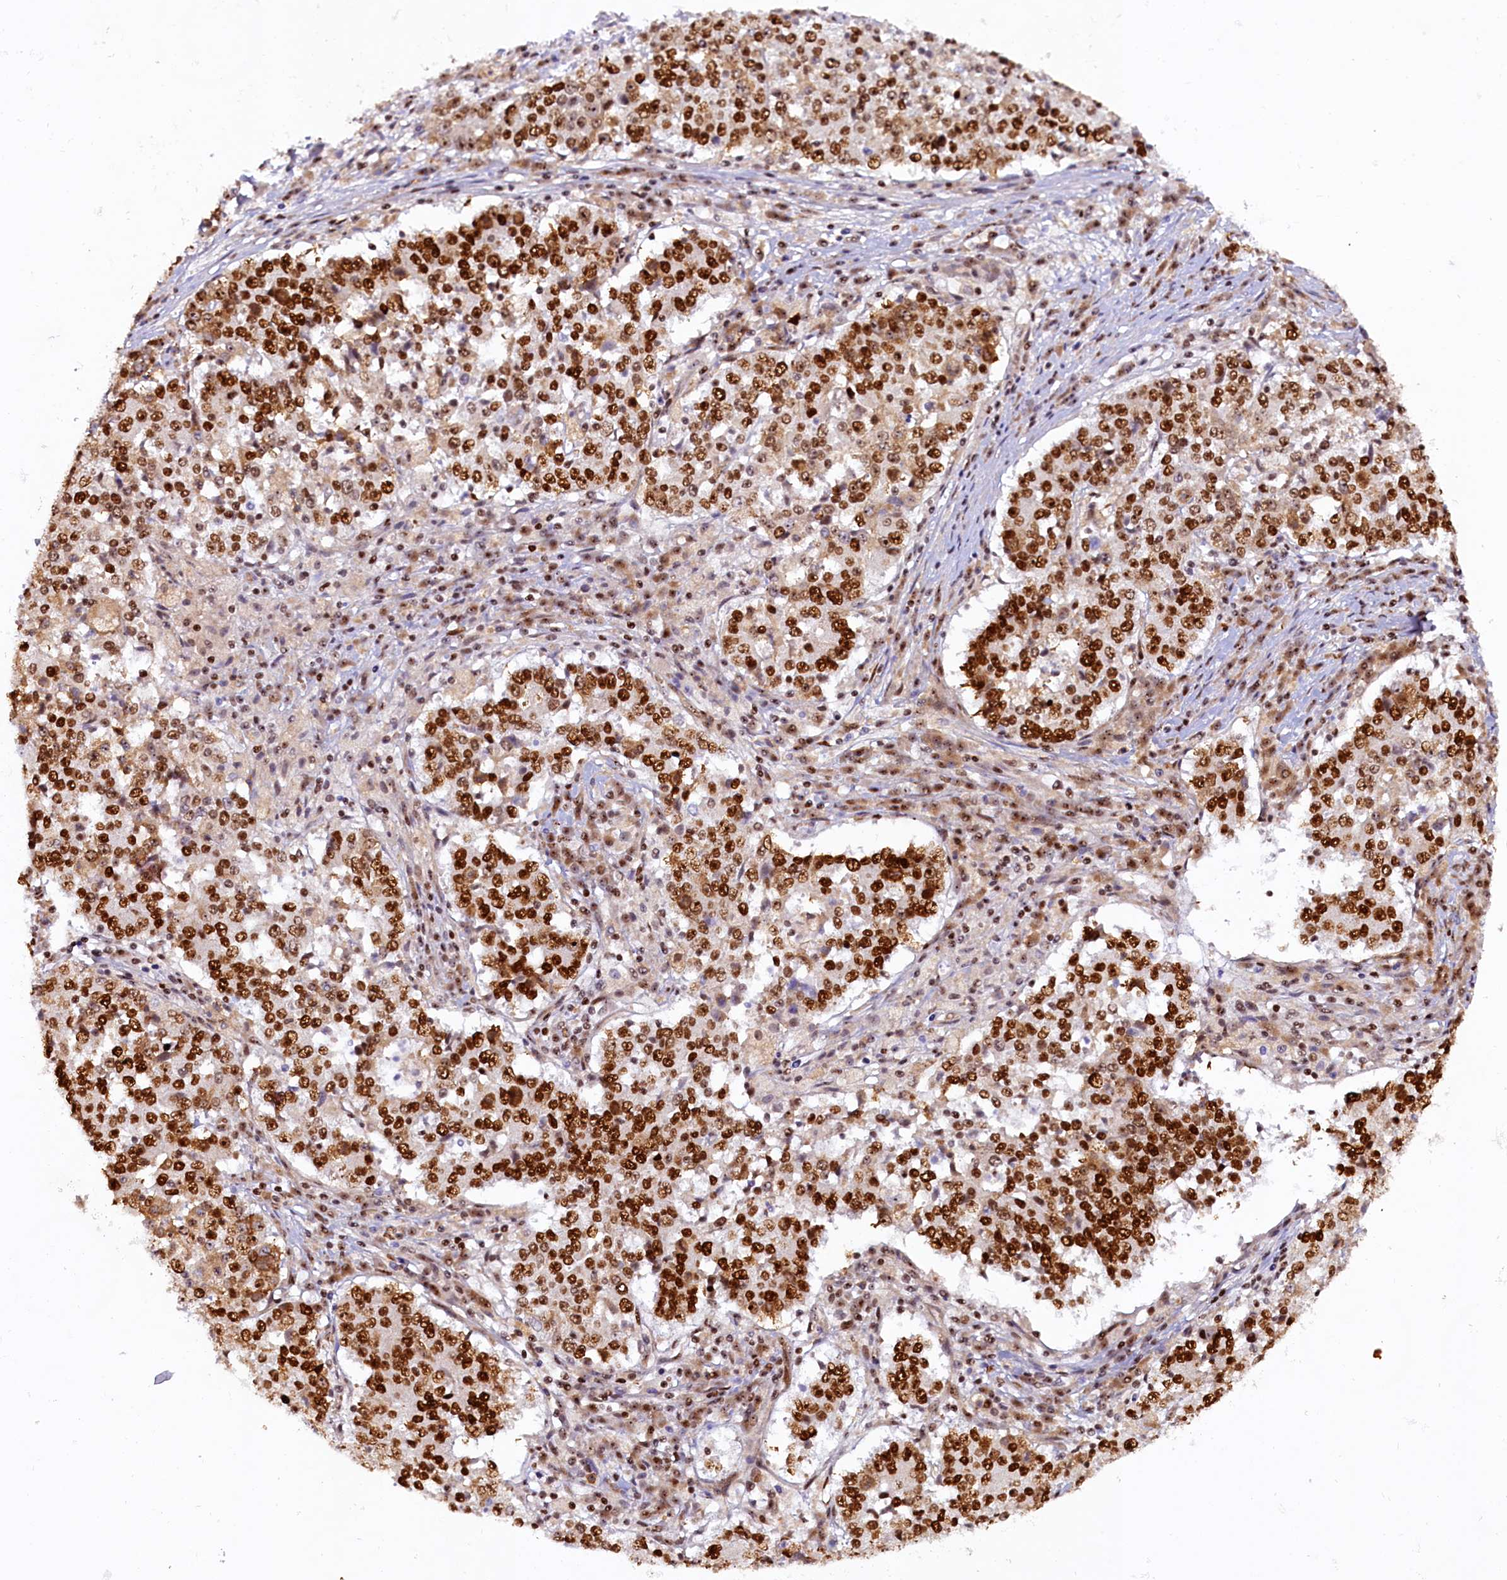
{"staining": {"intensity": "strong", "quantity": ">75%", "location": "nuclear"}, "tissue": "stomach cancer", "cell_type": "Tumor cells", "image_type": "cancer", "snomed": [{"axis": "morphology", "description": "Adenocarcinoma, NOS"}, {"axis": "topography", "description": "Stomach"}], "caption": "Brown immunohistochemical staining in human stomach cancer (adenocarcinoma) demonstrates strong nuclear expression in about >75% of tumor cells.", "gene": "TCOF1", "patient": {"sex": "male", "age": 59}}